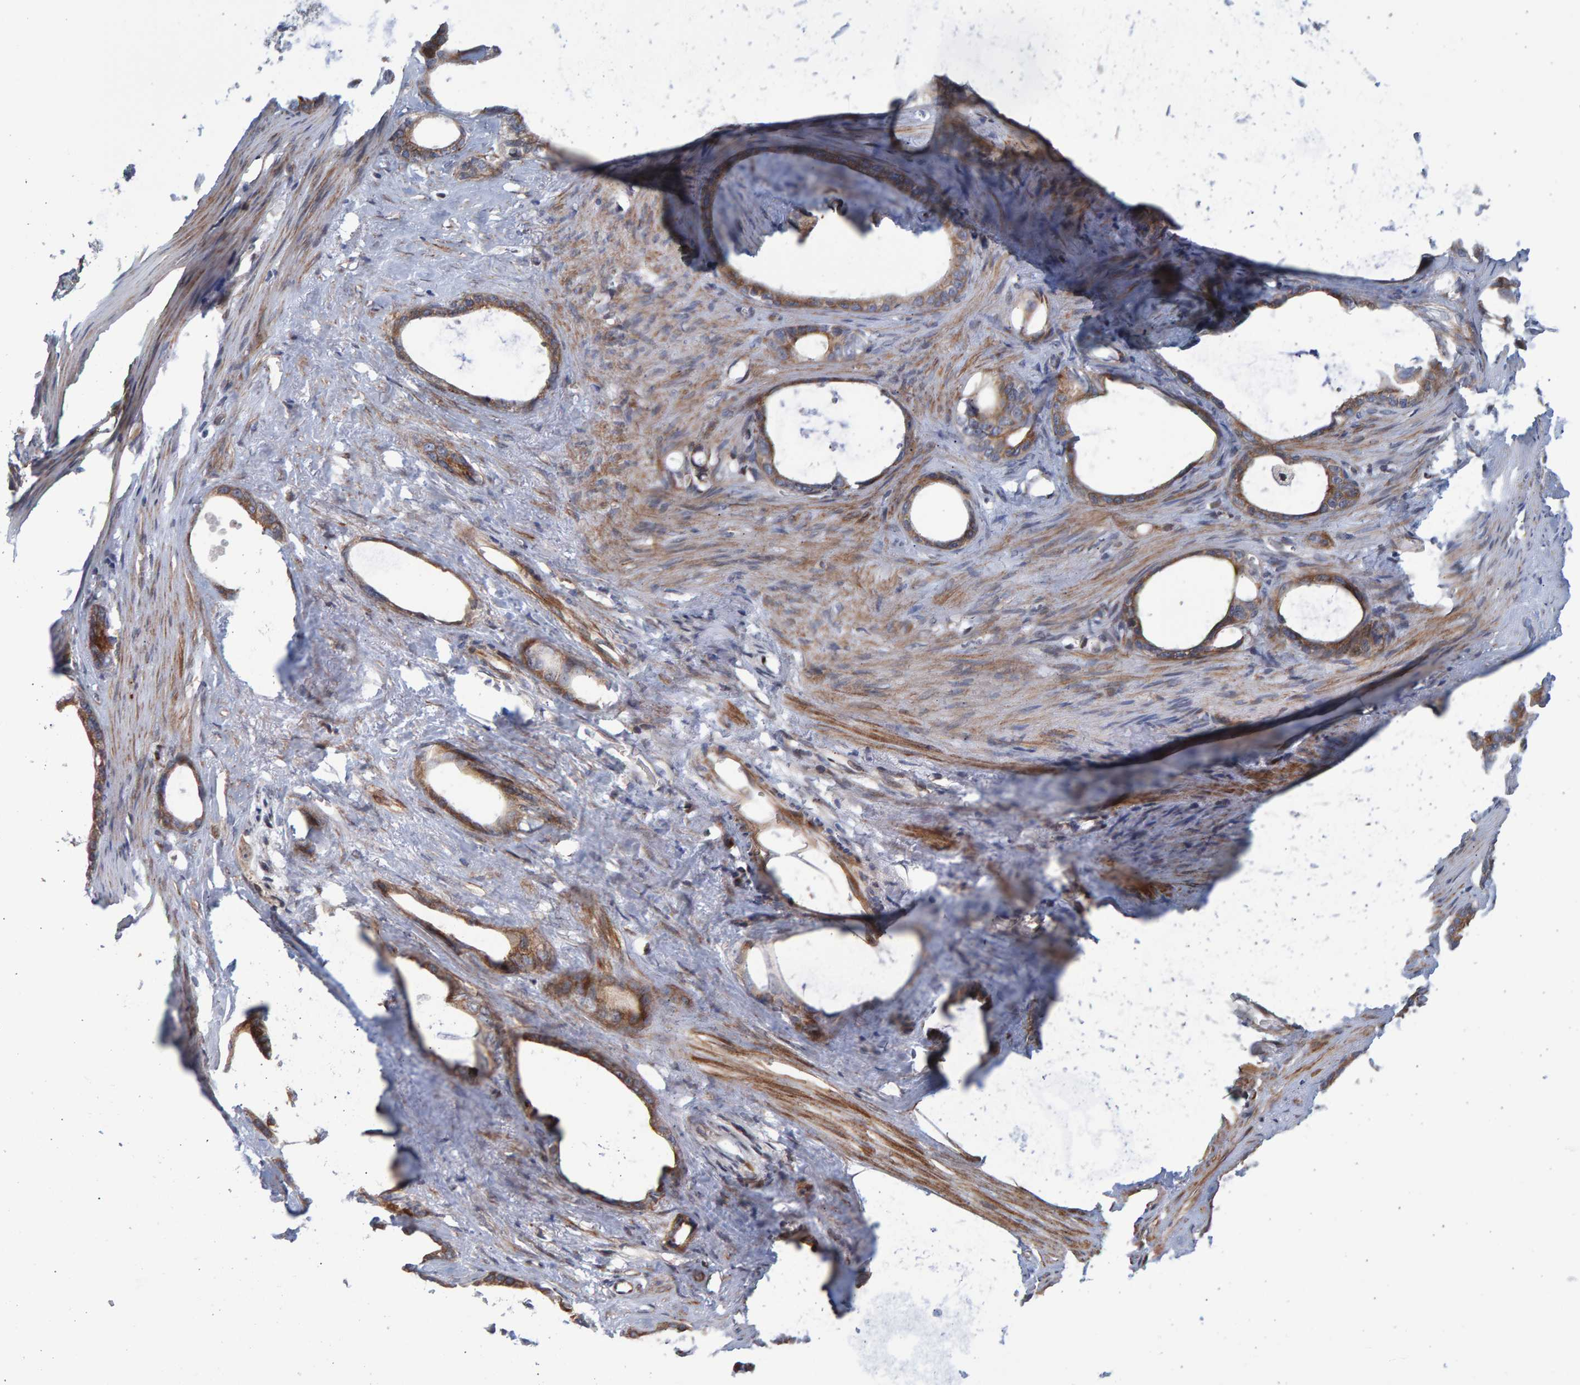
{"staining": {"intensity": "moderate", "quantity": ">75%", "location": "cytoplasmic/membranous"}, "tissue": "stomach cancer", "cell_type": "Tumor cells", "image_type": "cancer", "snomed": [{"axis": "morphology", "description": "Adenocarcinoma, NOS"}, {"axis": "topography", "description": "Stomach"}], "caption": "DAB immunohistochemical staining of stomach cancer (adenocarcinoma) exhibits moderate cytoplasmic/membranous protein staining in about >75% of tumor cells.", "gene": "LRBA", "patient": {"sex": "female", "age": 75}}